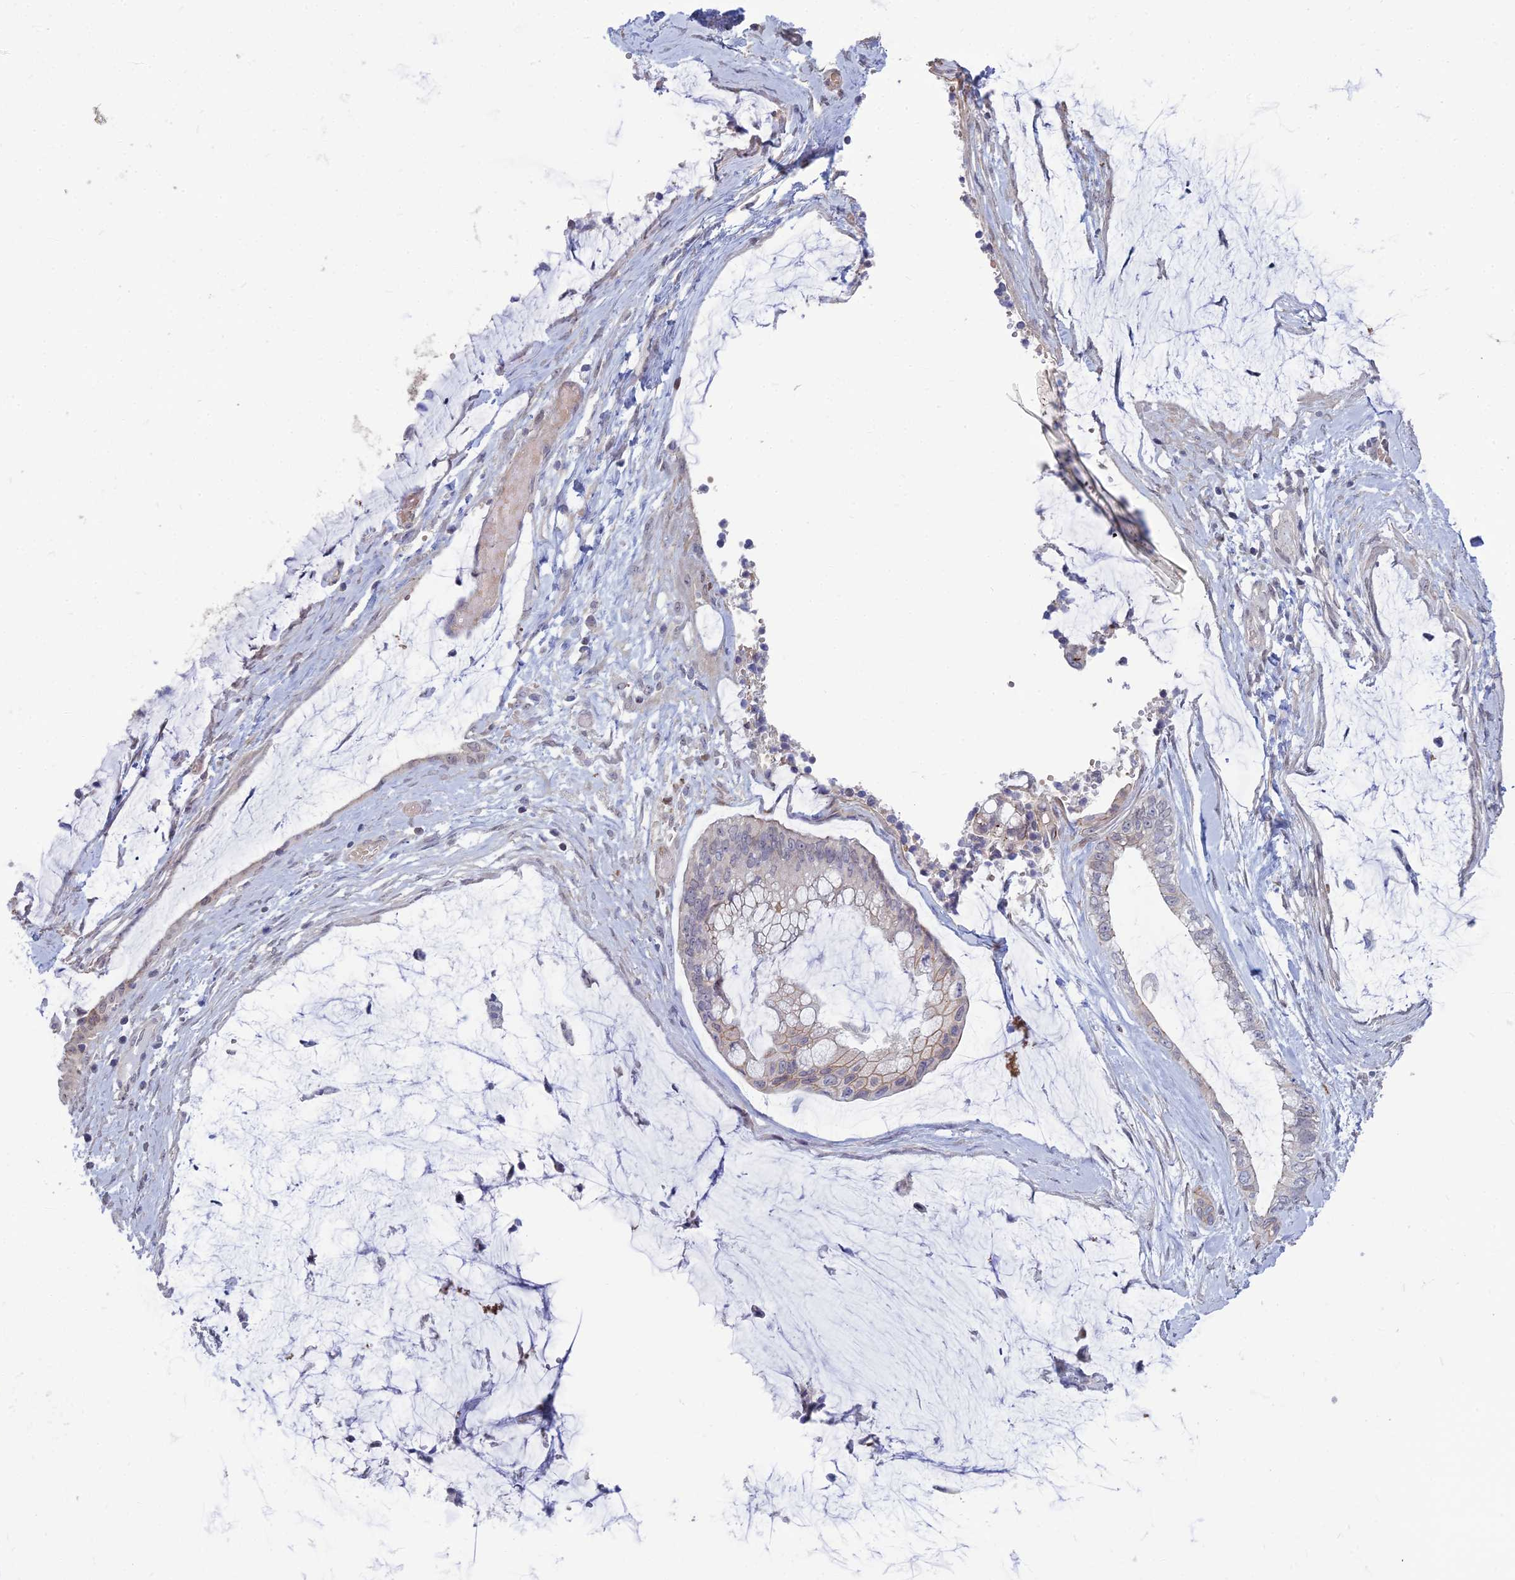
{"staining": {"intensity": "weak", "quantity": "<25%", "location": "cytoplasmic/membranous"}, "tissue": "ovarian cancer", "cell_type": "Tumor cells", "image_type": "cancer", "snomed": [{"axis": "morphology", "description": "Cystadenocarcinoma, mucinous, NOS"}, {"axis": "topography", "description": "Ovary"}], "caption": "Photomicrograph shows no protein positivity in tumor cells of ovarian mucinous cystadenocarcinoma tissue. The staining was performed using DAB to visualize the protein expression in brown, while the nuclei were stained in blue with hematoxylin (Magnification: 20x).", "gene": "OPA3", "patient": {"sex": "female", "age": 39}}